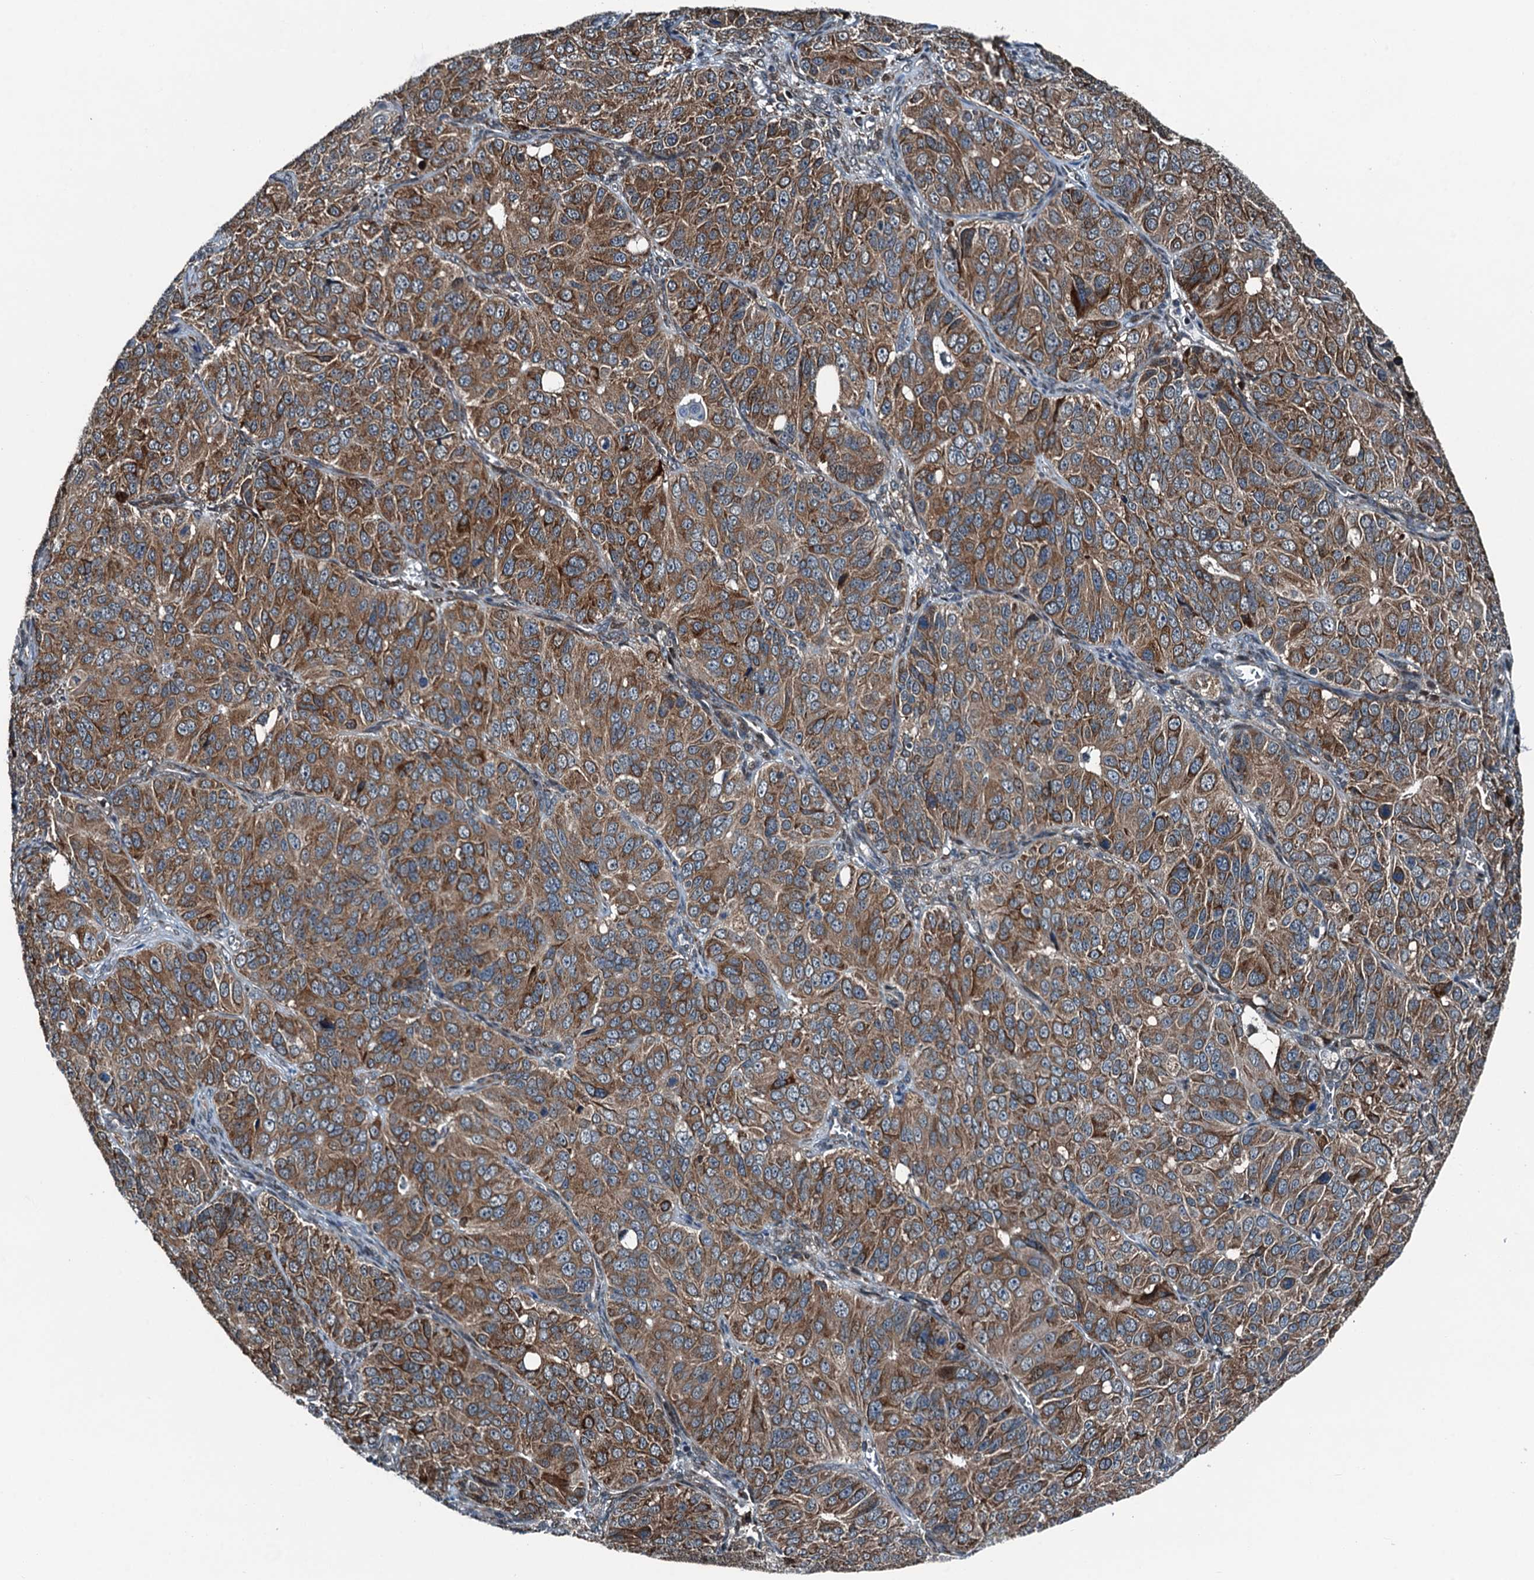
{"staining": {"intensity": "moderate", "quantity": ">75%", "location": "cytoplasmic/membranous"}, "tissue": "ovarian cancer", "cell_type": "Tumor cells", "image_type": "cancer", "snomed": [{"axis": "morphology", "description": "Carcinoma, endometroid"}, {"axis": "topography", "description": "Ovary"}], "caption": "Protein expression analysis of human ovarian cancer (endometroid carcinoma) reveals moderate cytoplasmic/membranous staining in about >75% of tumor cells. (Brightfield microscopy of DAB IHC at high magnification).", "gene": "TAMALIN", "patient": {"sex": "female", "age": 51}}